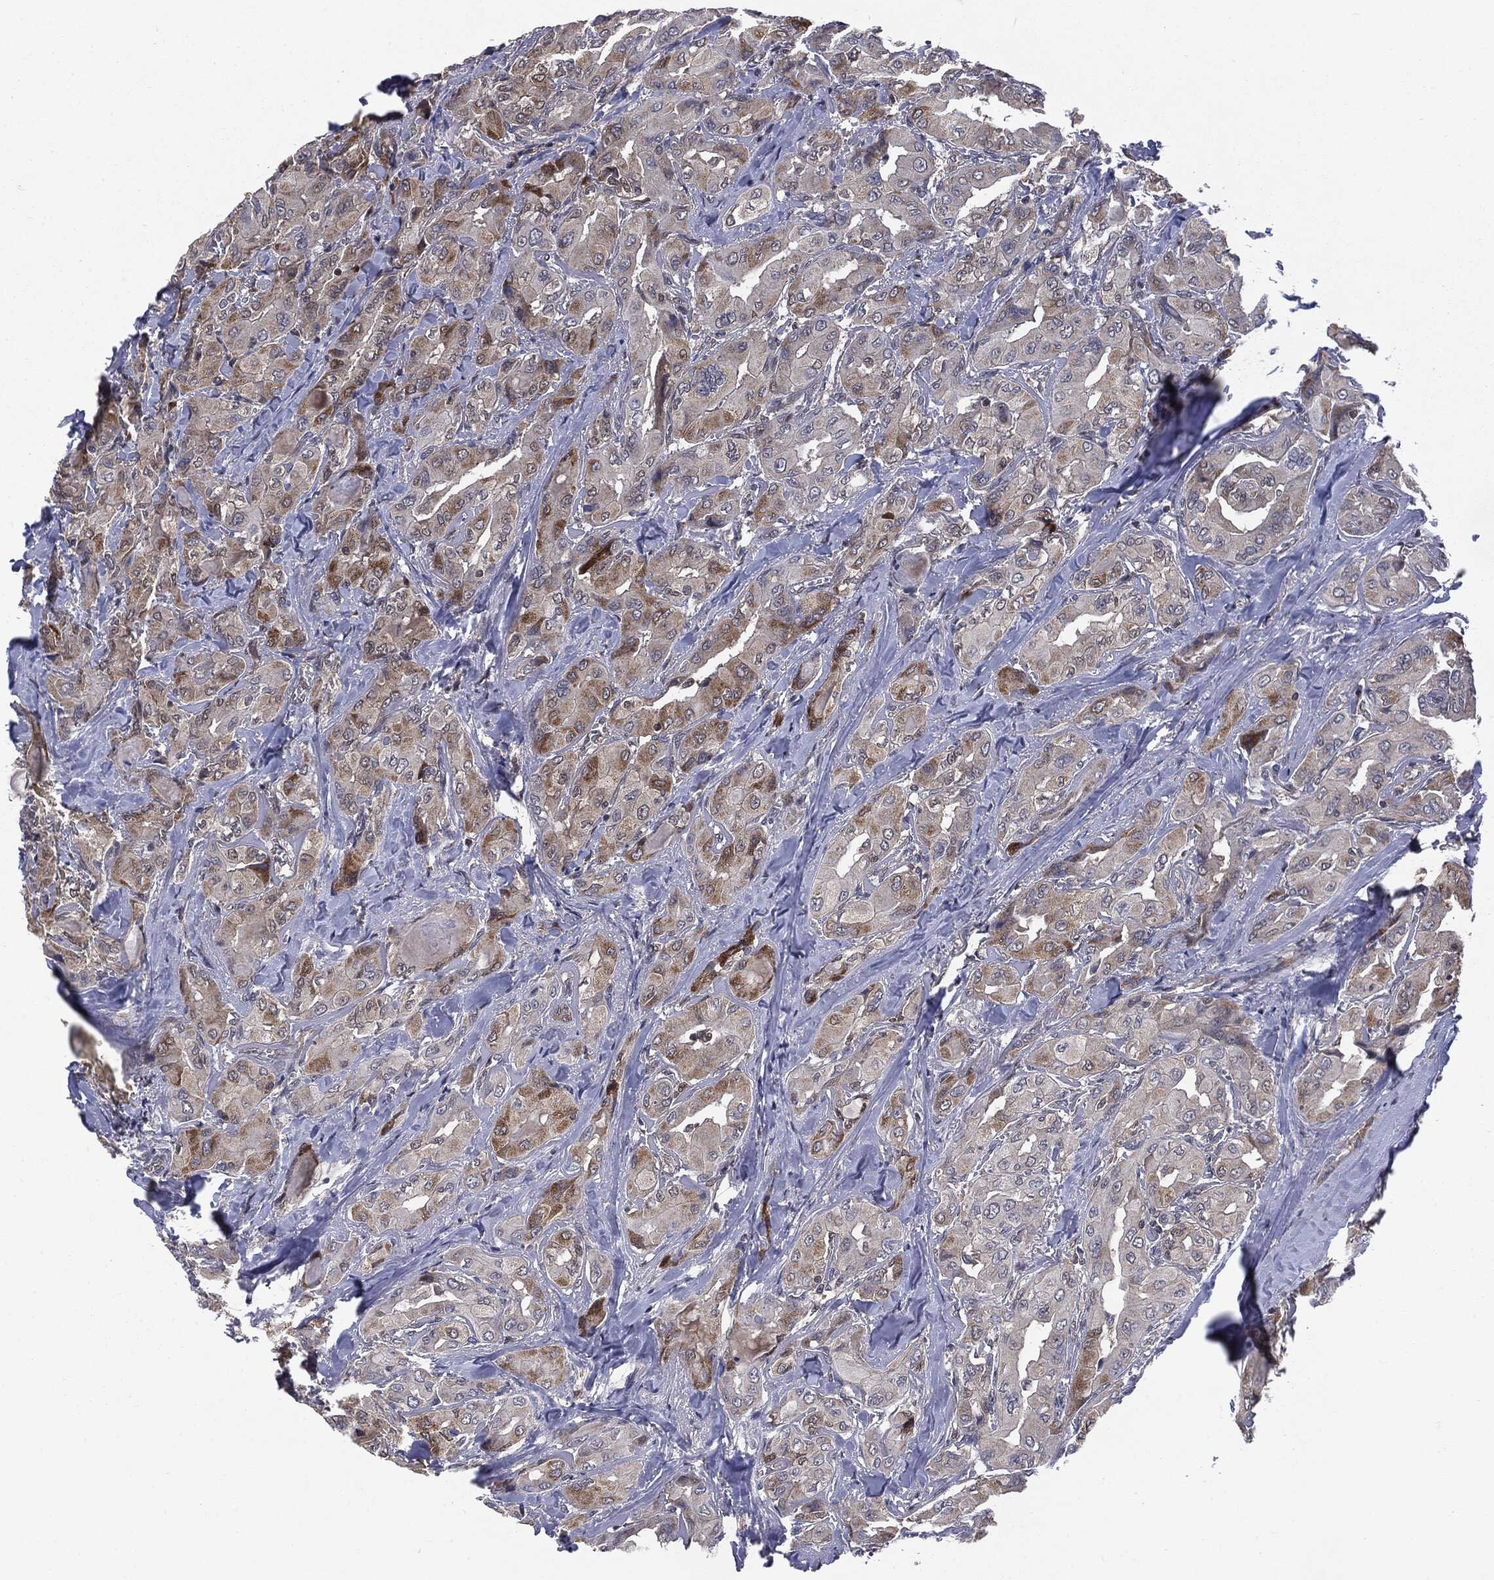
{"staining": {"intensity": "moderate", "quantity": "<25%", "location": "cytoplasmic/membranous"}, "tissue": "thyroid cancer", "cell_type": "Tumor cells", "image_type": "cancer", "snomed": [{"axis": "morphology", "description": "Normal tissue, NOS"}, {"axis": "morphology", "description": "Papillary adenocarcinoma, NOS"}, {"axis": "topography", "description": "Thyroid gland"}], "caption": "Human thyroid cancer (papillary adenocarcinoma) stained for a protein (brown) exhibits moderate cytoplasmic/membranous positive positivity in about <25% of tumor cells.", "gene": "PTPA", "patient": {"sex": "female", "age": 66}}